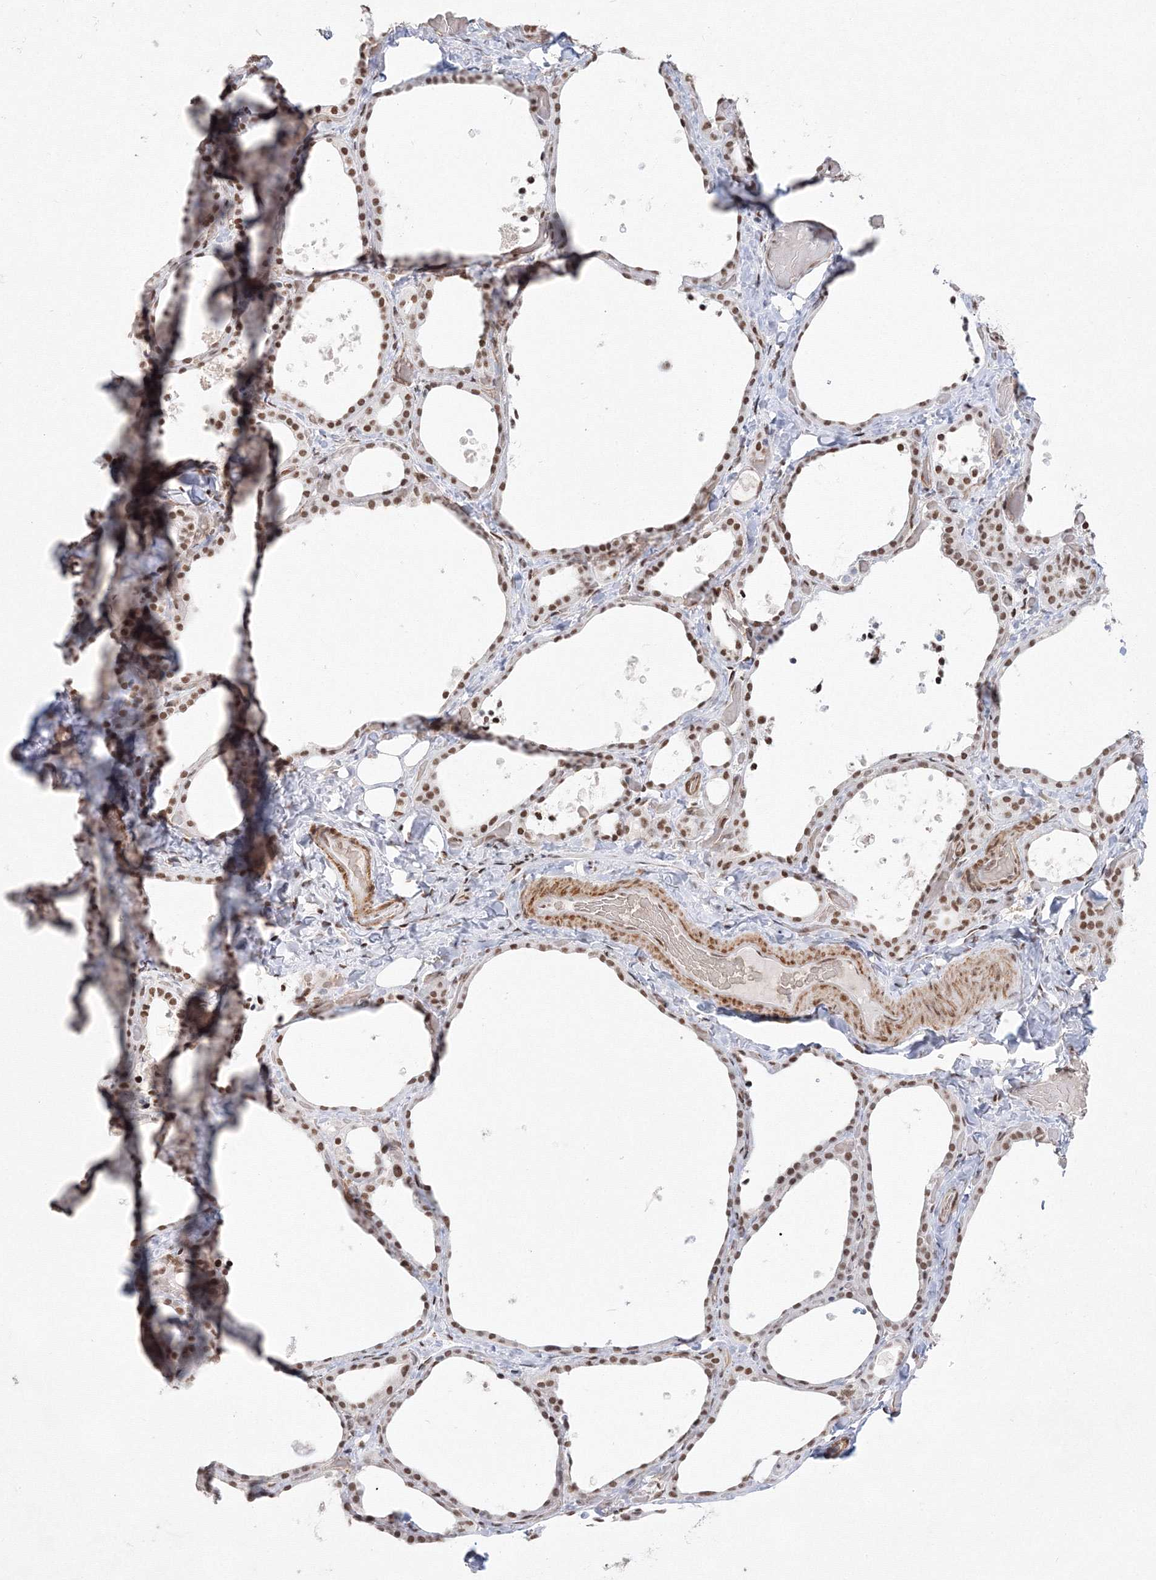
{"staining": {"intensity": "moderate", "quantity": ">75%", "location": "nuclear"}, "tissue": "thyroid gland", "cell_type": "Glandular cells", "image_type": "normal", "snomed": [{"axis": "morphology", "description": "Normal tissue, NOS"}, {"axis": "topography", "description": "Thyroid gland"}], "caption": "Brown immunohistochemical staining in benign thyroid gland reveals moderate nuclear staining in about >75% of glandular cells.", "gene": "ZNF638", "patient": {"sex": "female", "age": 44}}